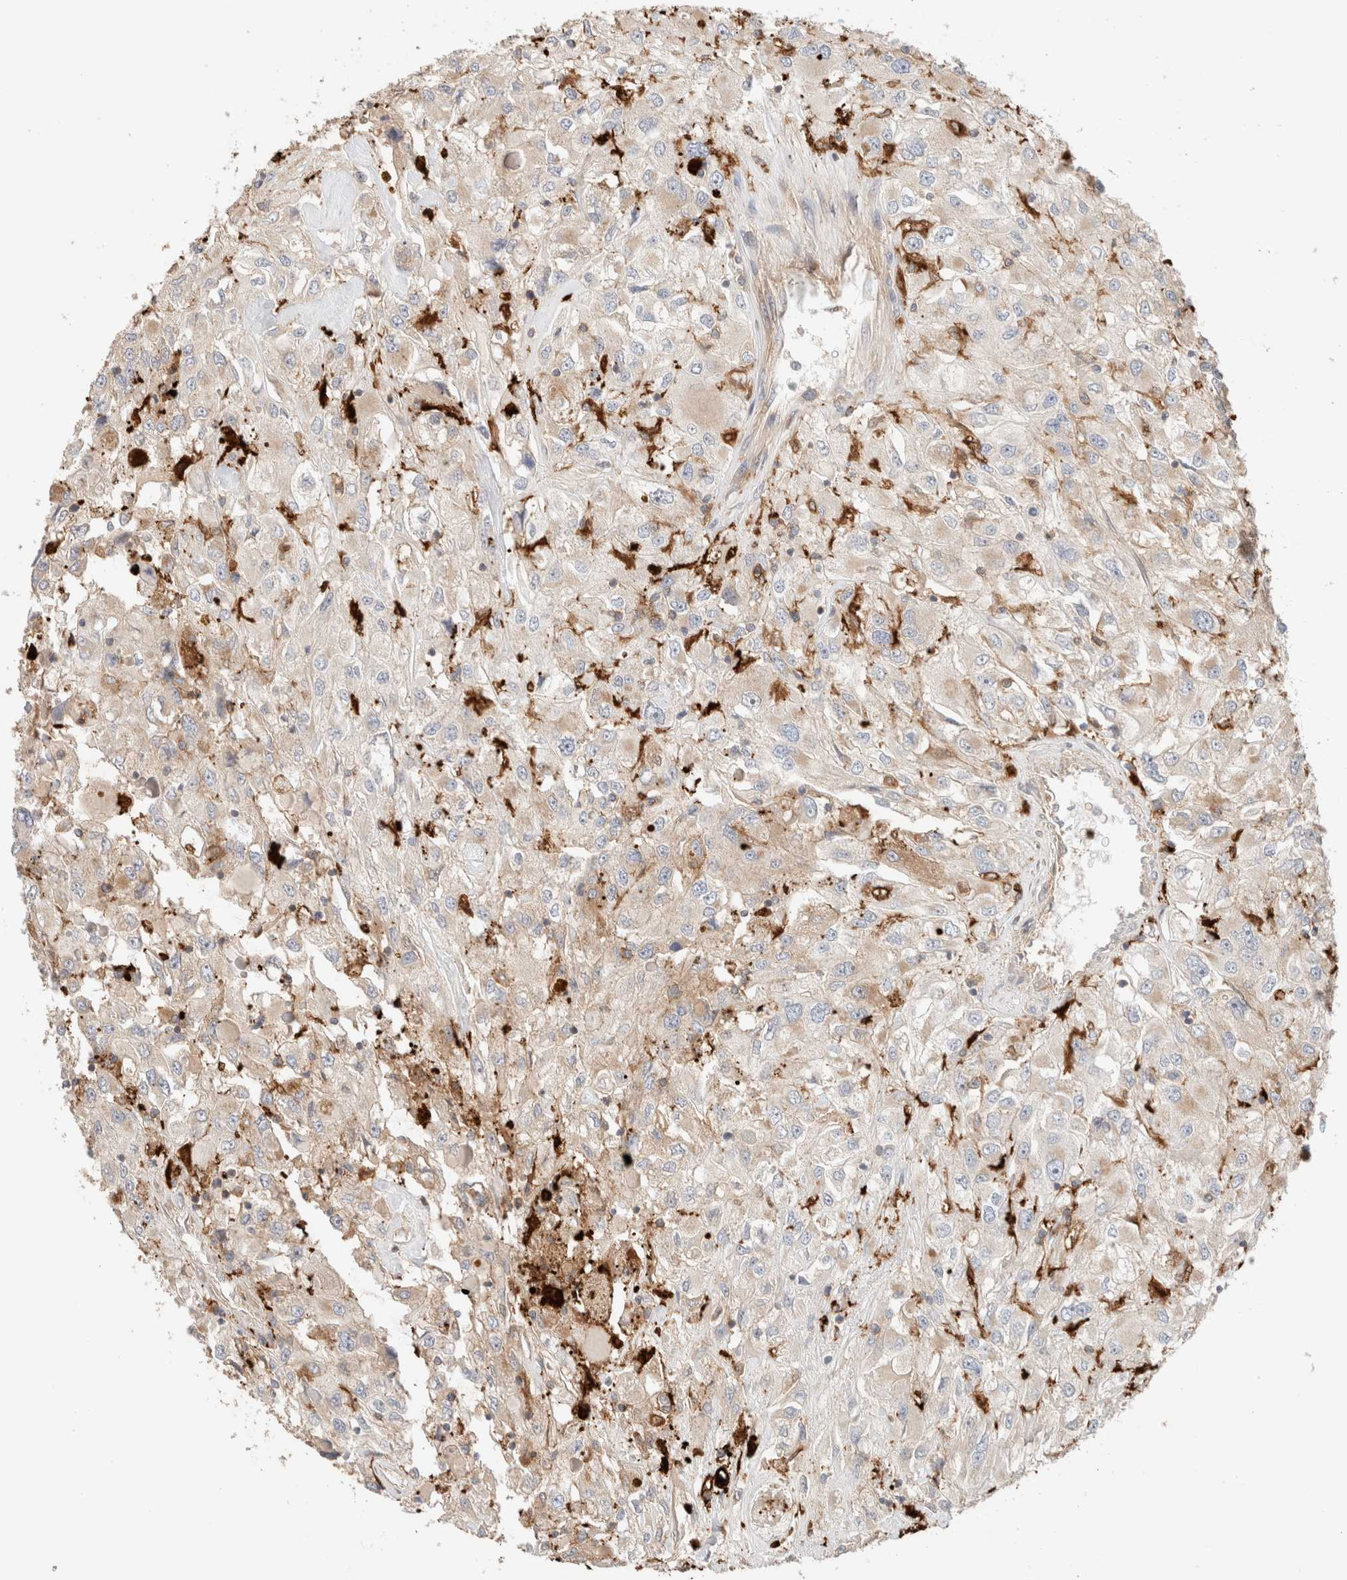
{"staining": {"intensity": "moderate", "quantity": "25%-75%", "location": "cytoplasmic/membranous"}, "tissue": "renal cancer", "cell_type": "Tumor cells", "image_type": "cancer", "snomed": [{"axis": "morphology", "description": "Adenocarcinoma, NOS"}, {"axis": "topography", "description": "Kidney"}], "caption": "A photomicrograph of human renal cancer (adenocarcinoma) stained for a protein shows moderate cytoplasmic/membranous brown staining in tumor cells.", "gene": "MRM3", "patient": {"sex": "female", "age": 52}}